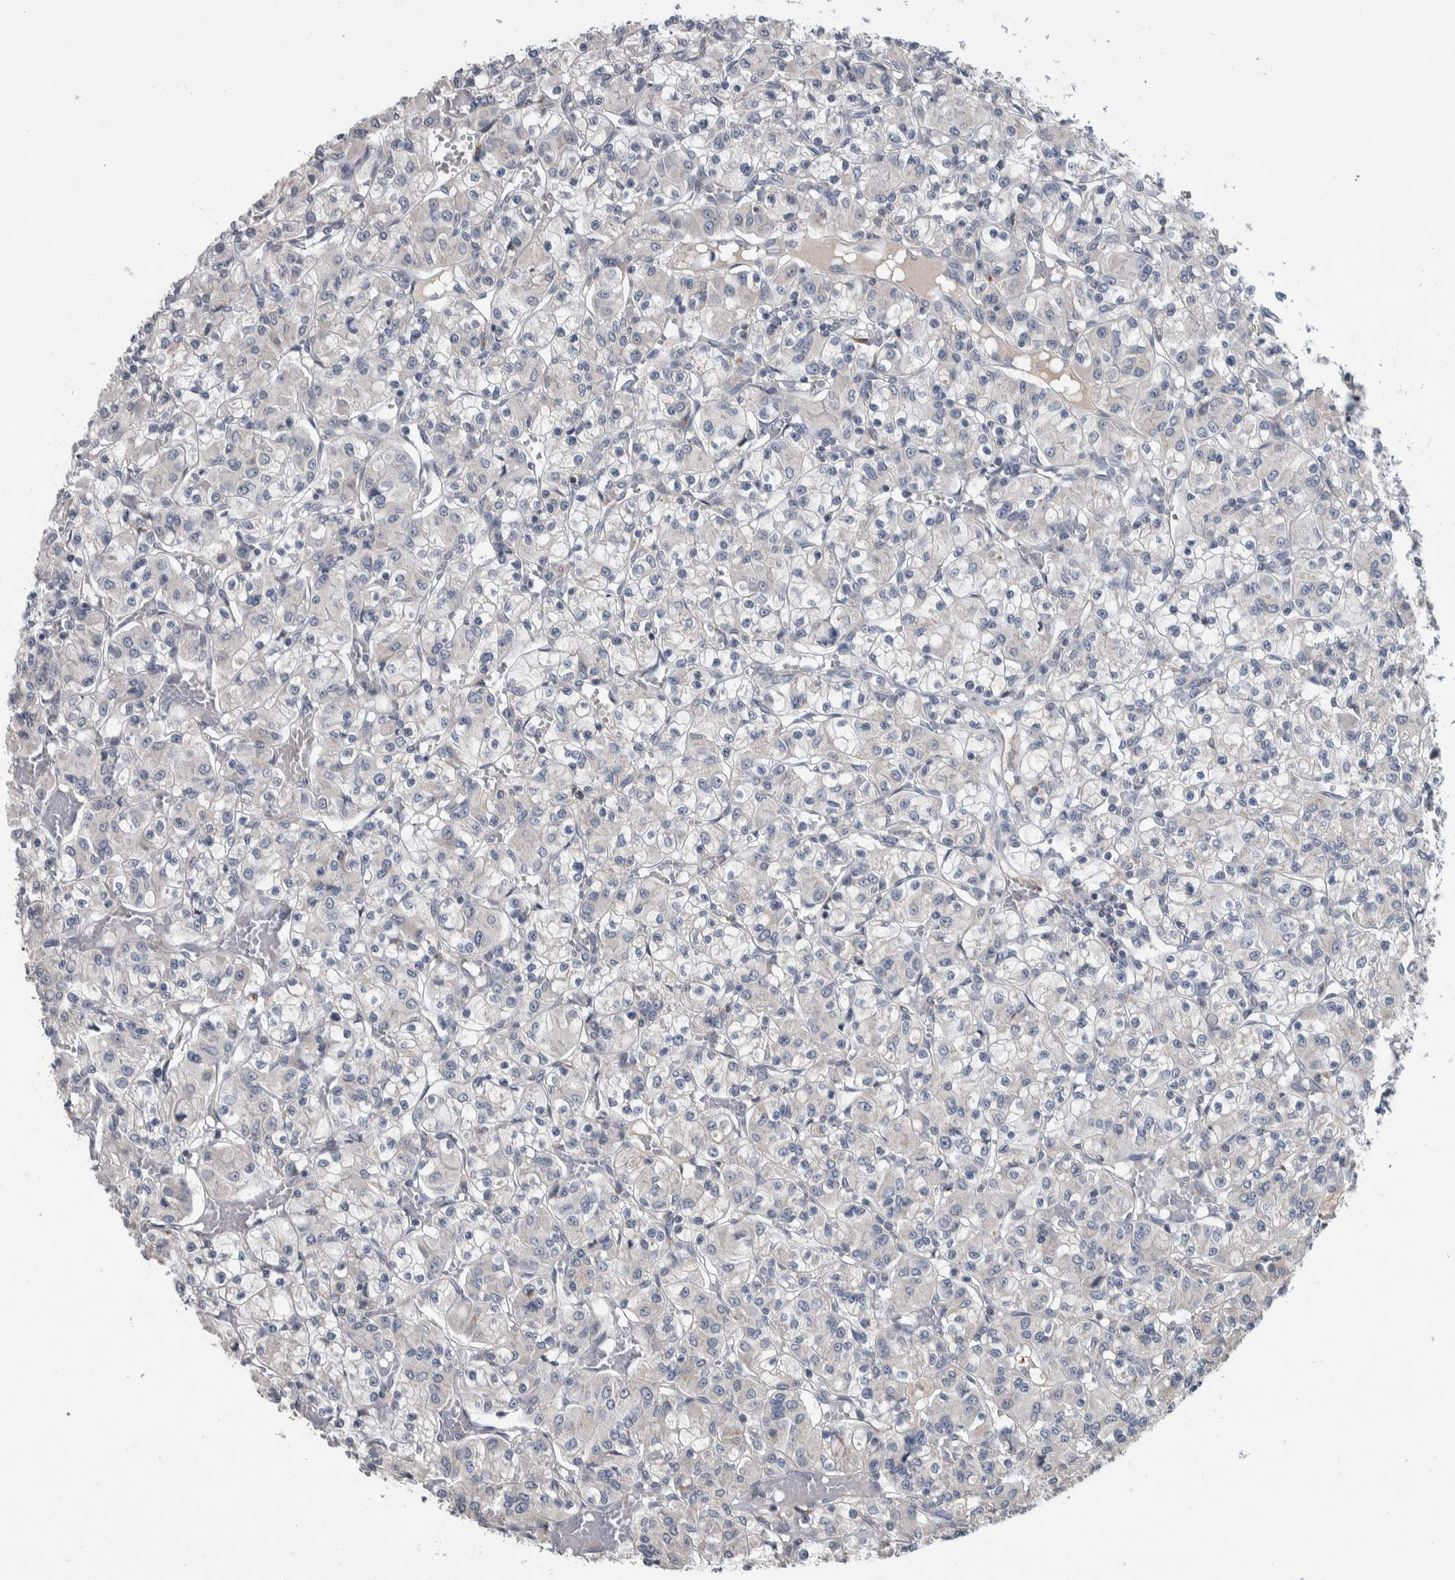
{"staining": {"intensity": "negative", "quantity": "none", "location": "none"}, "tissue": "renal cancer", "cell_type": "Tumor cells", "image_type": "cancer", "snomed": [{"axis": "morphology", "description": "Adenocarcinoma, NOS"}, {"axis": "topography", "description": "Kidney"}], "caption": "Tumor cells are negative for brown protein staining in renal adenocarcinoma.", "gene": "FAM83G", "patient": {"sex": "female", "age": 59}}